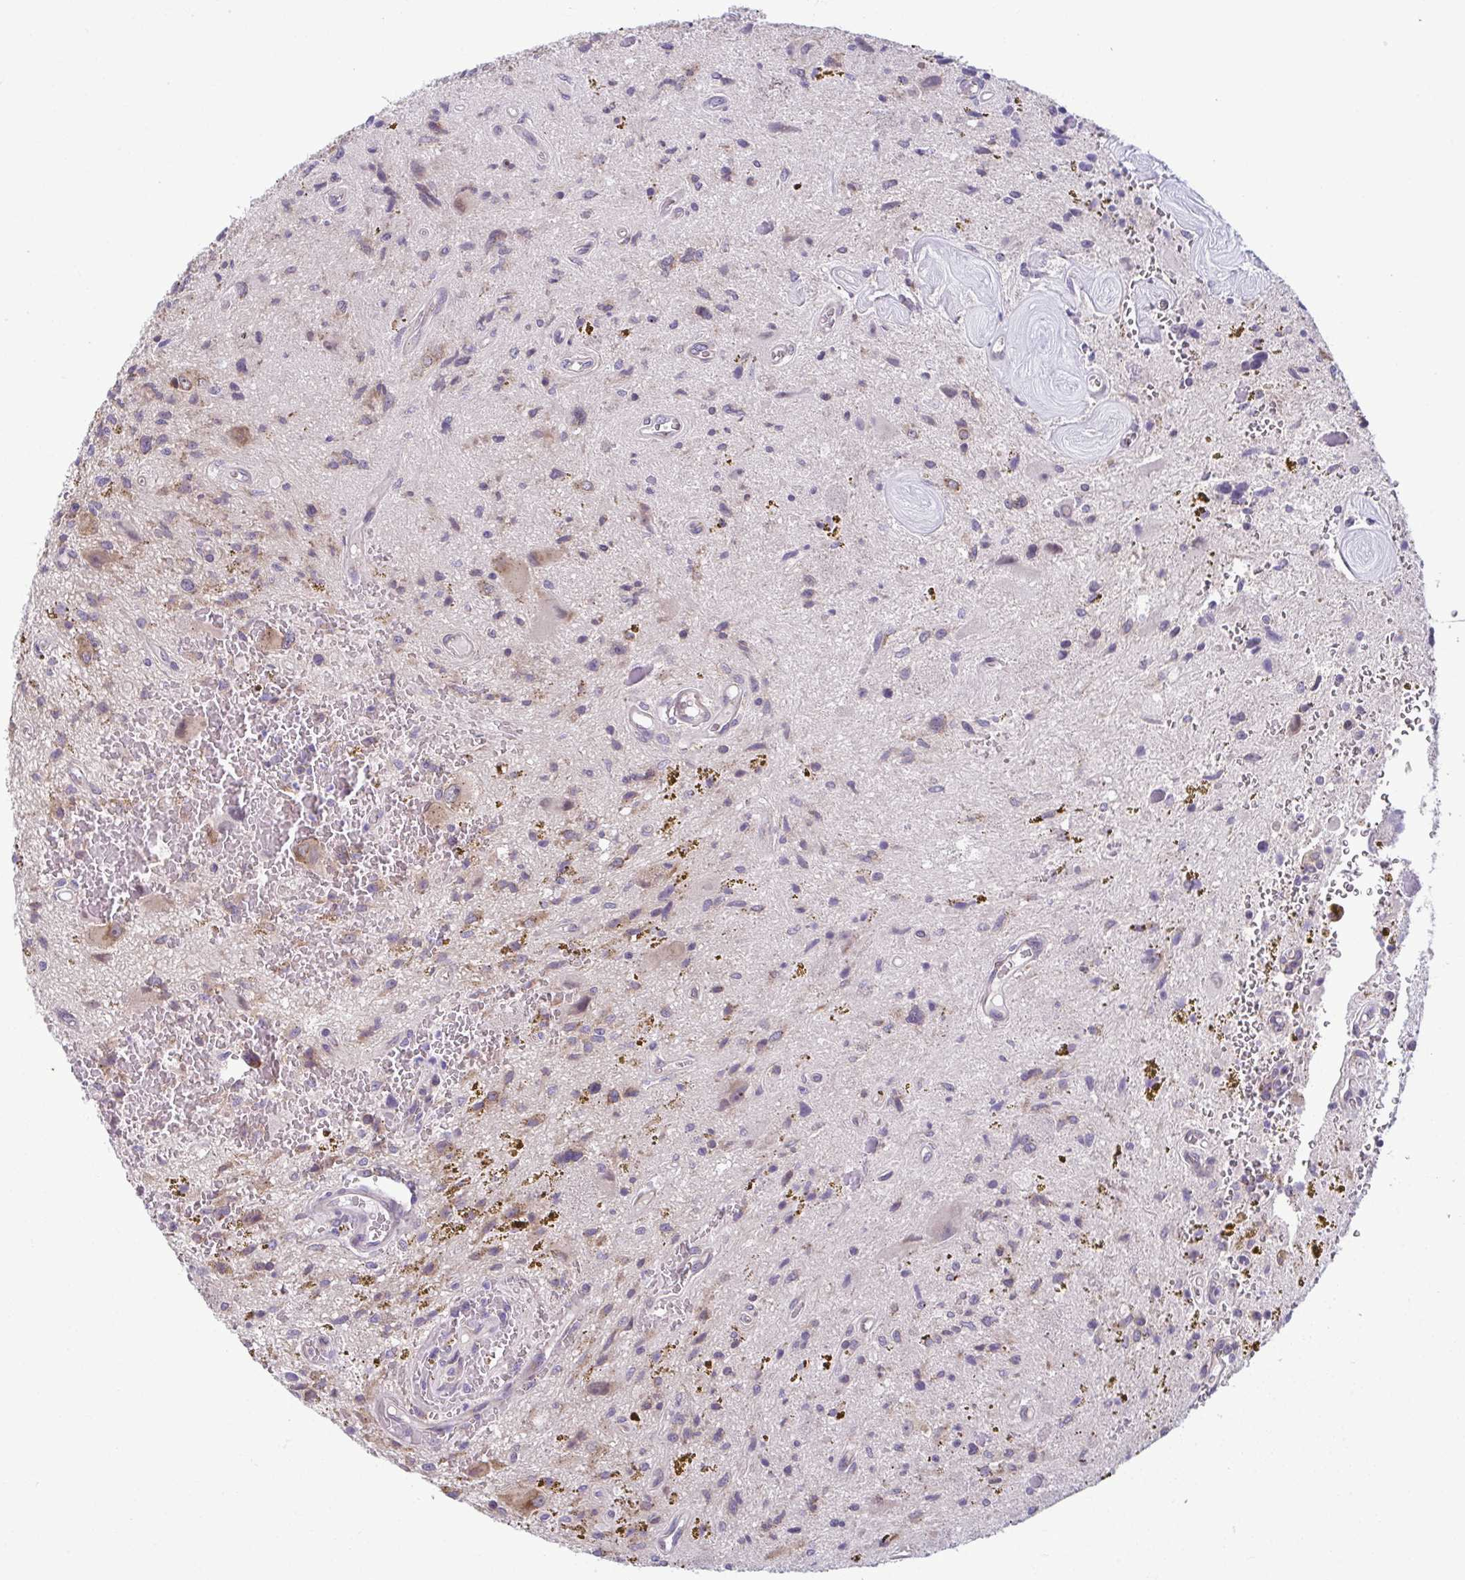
{"staining": {"intensity": "weak", "quantity": "<25%", "location": "cytoplasmic/membranous"}, "tissue": "glioma", "cell_type": "Tumor cells", "image_type": "cancer", "snomed": [{"axis": "morphology", "description": "Glioma, malignant, Low grade"}, {"axis": "topography", "description": "Cerebellum"}], "caption": "An IHC image of malignant glioma (low-grade) is shown. There is no staining in tumor cells of malignant glioma (low-grade).", "gene": "TMEM108", "patient": {"sex": "female", "age": 14}}